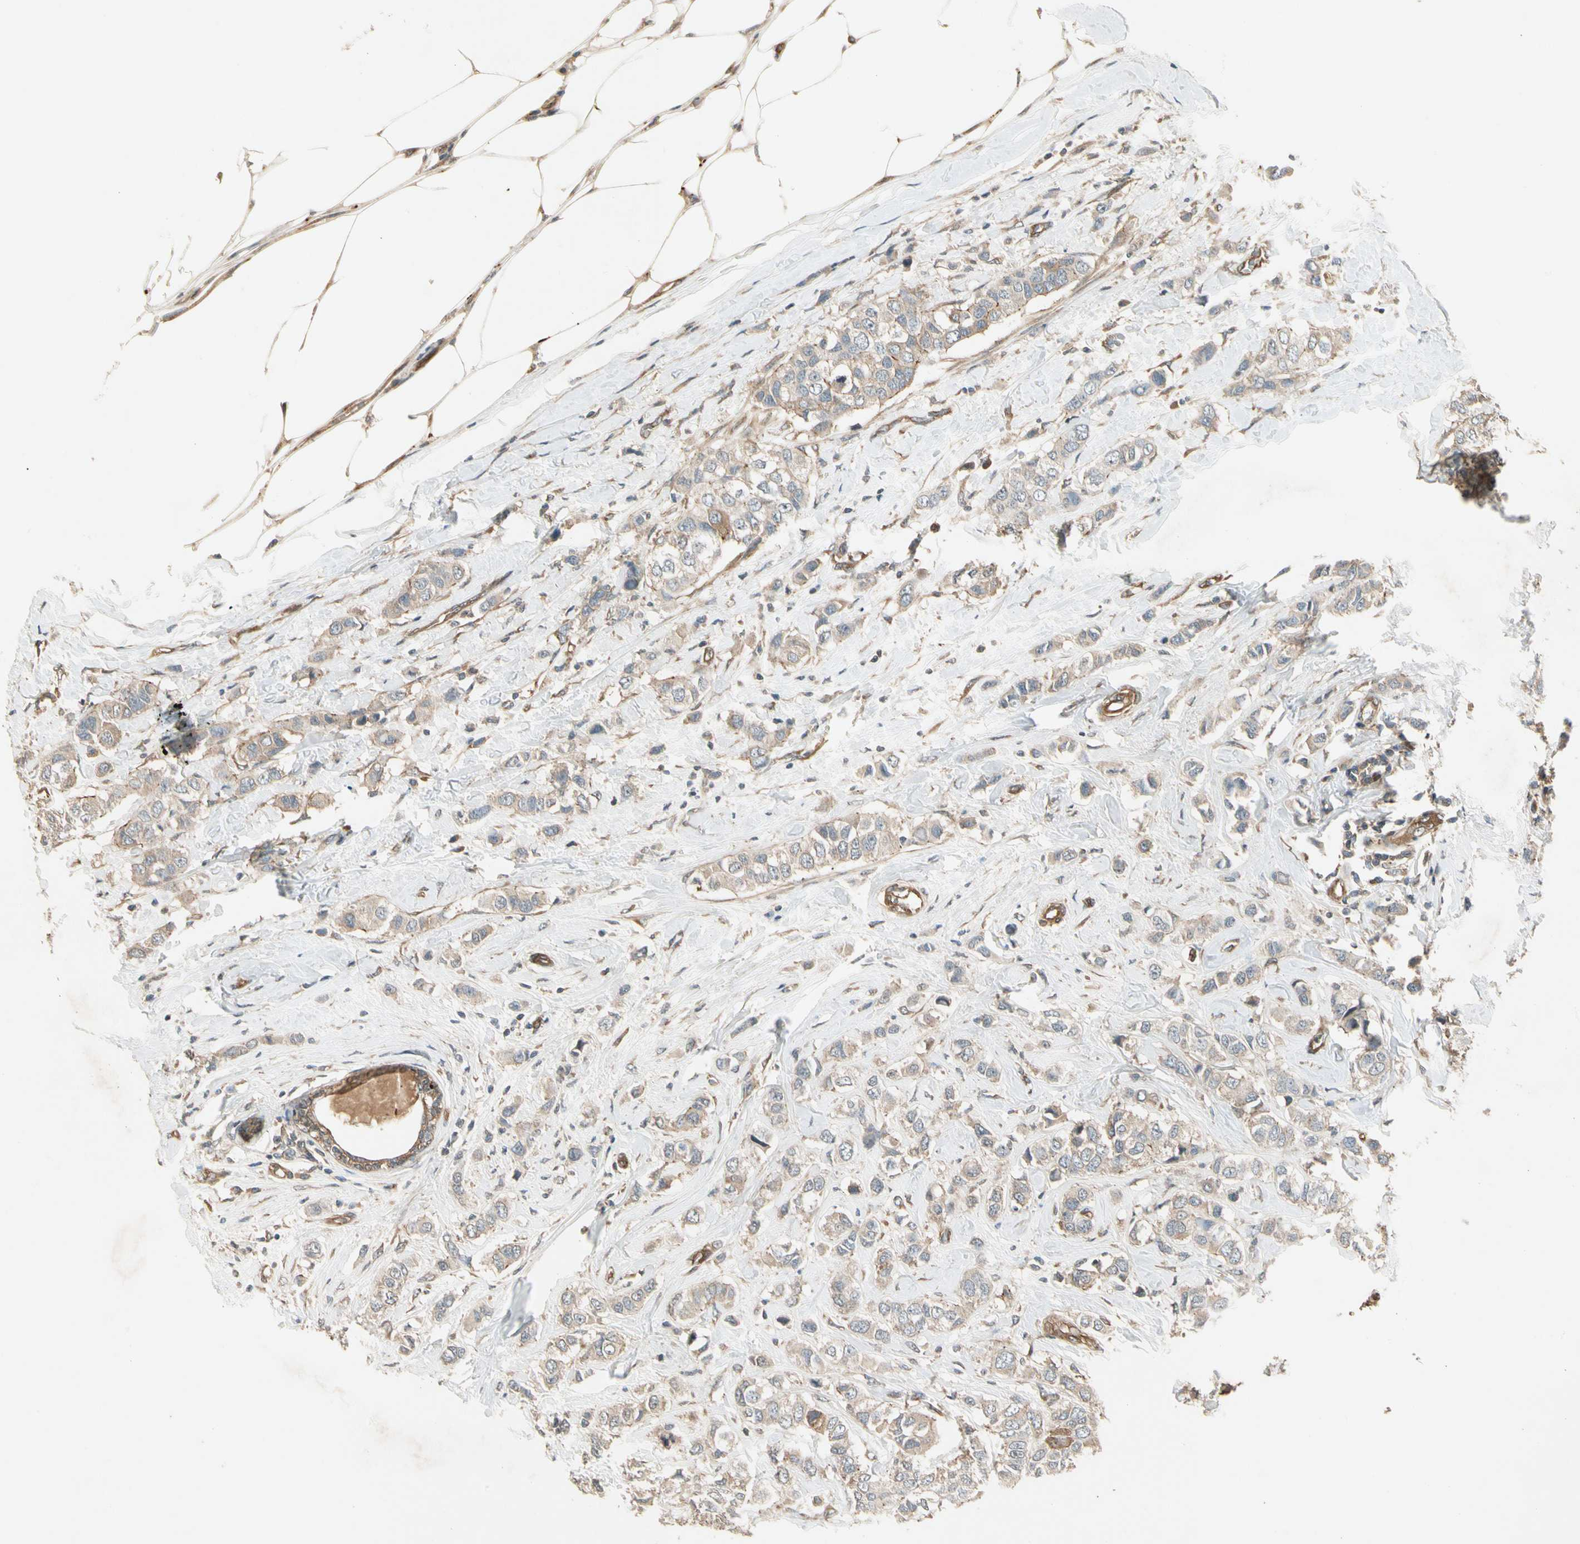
{"staining": {"intensity": "weak", "quantity": ">75%", "location": "cytoplasmic/membranous"}, "tissue": "breast cancer", "cell_type": "Tumor cells", "image_type": "cancer", "snomed": [{"axis": "morphology", "description": "Duct carcinoma"}, {"axis": "topography", "description": "Breast"}], "caption": "A low amount of weak cytoplasmic/membranous expression is seen in about >75% of tumor cells in invasive ductal carcinoma (breast) tissue.", "gene": "ROCK2", "patient": {"sex": "female", "age": 50}}